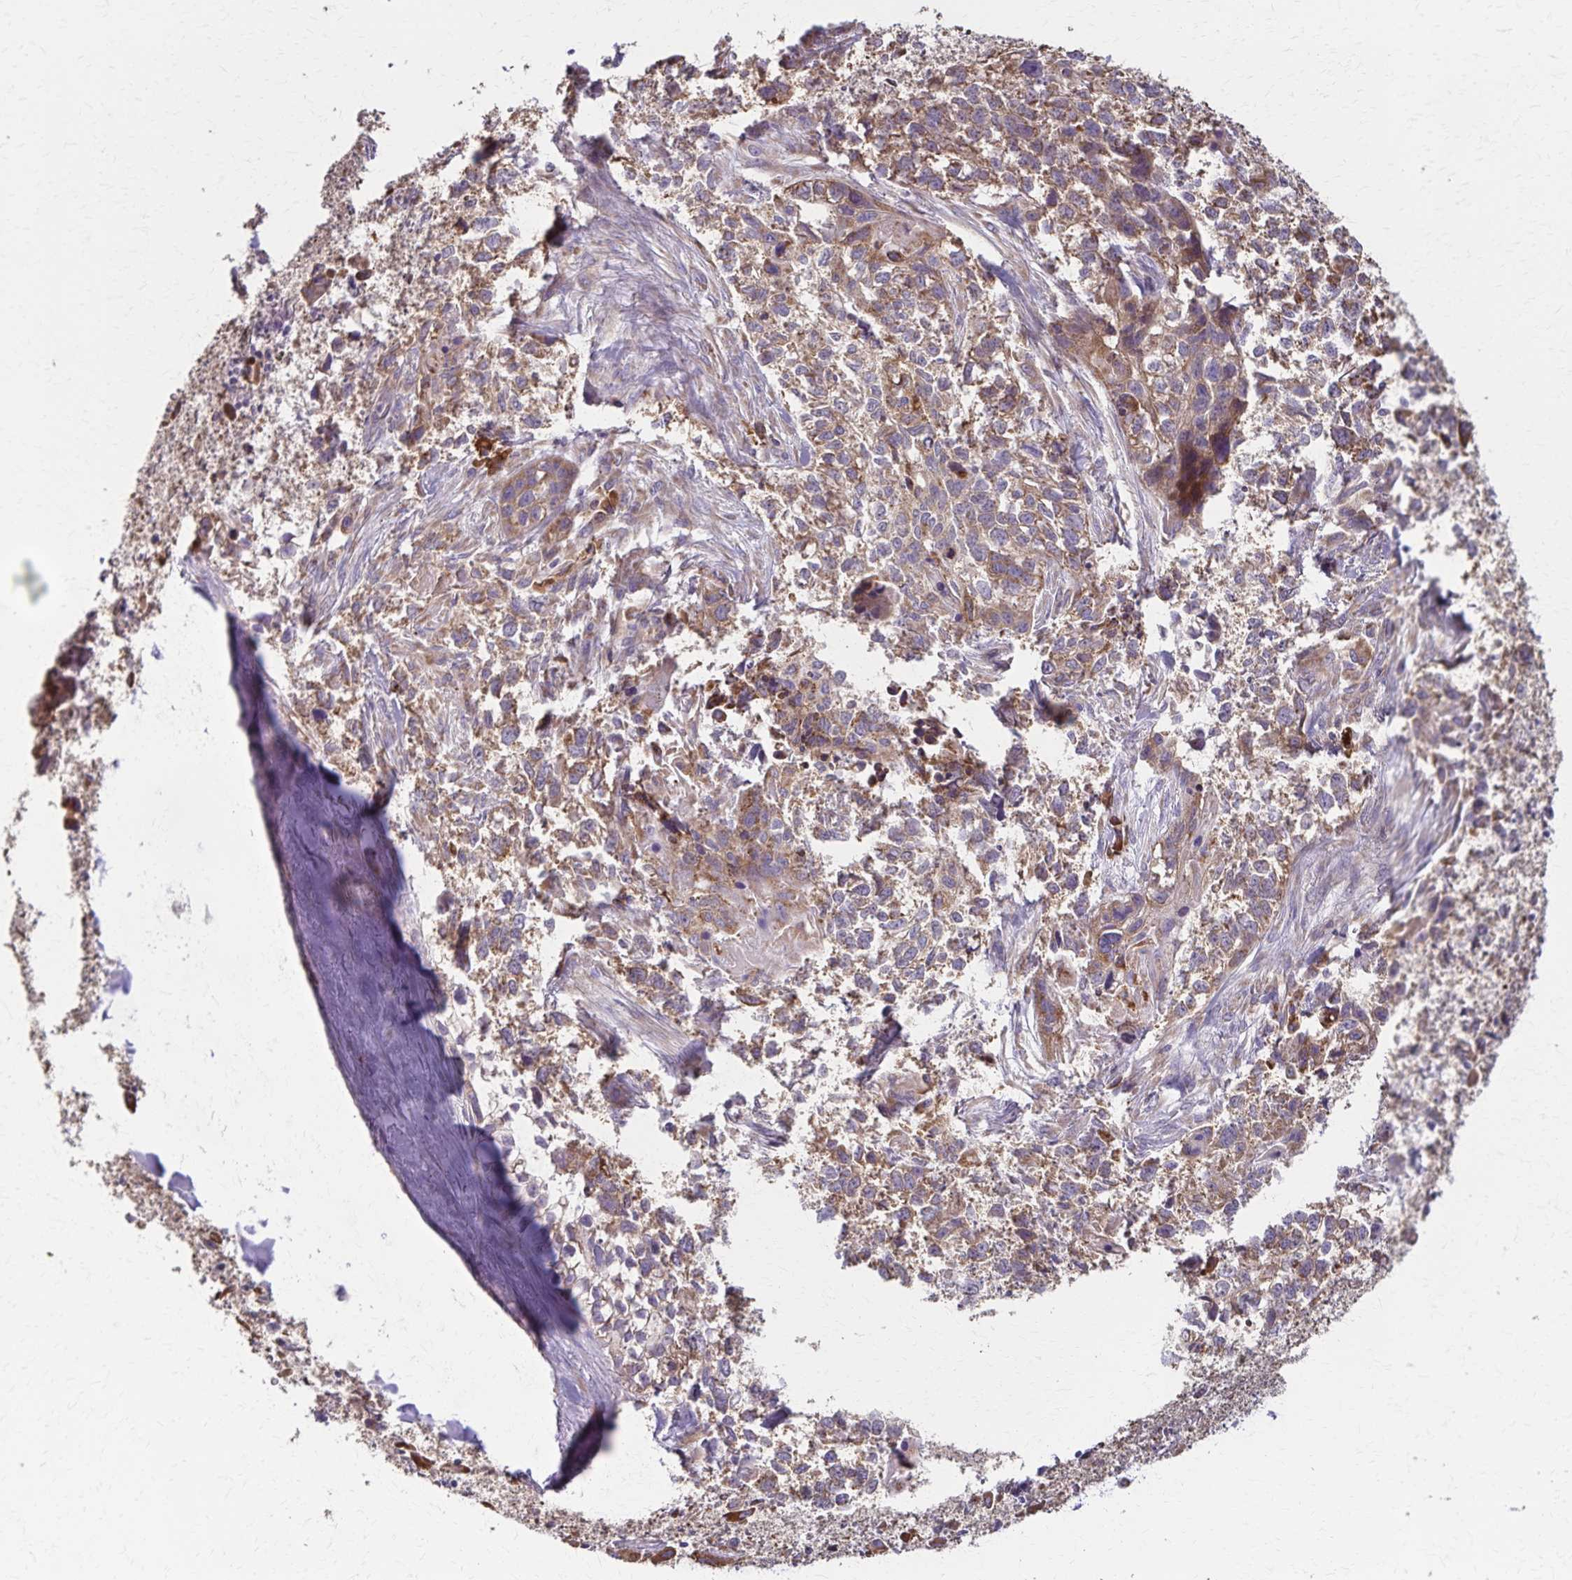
{"staining": {"intensity": "moderate", "quantity": ">75%", "location": "cytoplasmic/membranous"}, "tissue": "lung cancer", "cell_type": "Tumor cells", "image_type": "cancer", "snomed": [{"axis": "morphology", "description": "Squamous cell carcinoma, NOS"}, {"axis": "topography", "description": "Lung"}], "caption": "The micrograph exhibits immunohistochemical staining of lung cancer (squamous cell carcinoma). There is moderate cytoplasmic/membranous staining is seen in approximately >75% of tumor cells. (Stains: DAB in brown, nuclei in blue, Microscopy: brightfield microscopy at high magnification).", "gene": "RNF10", "patient": {"sex": "male", "age": 74}}